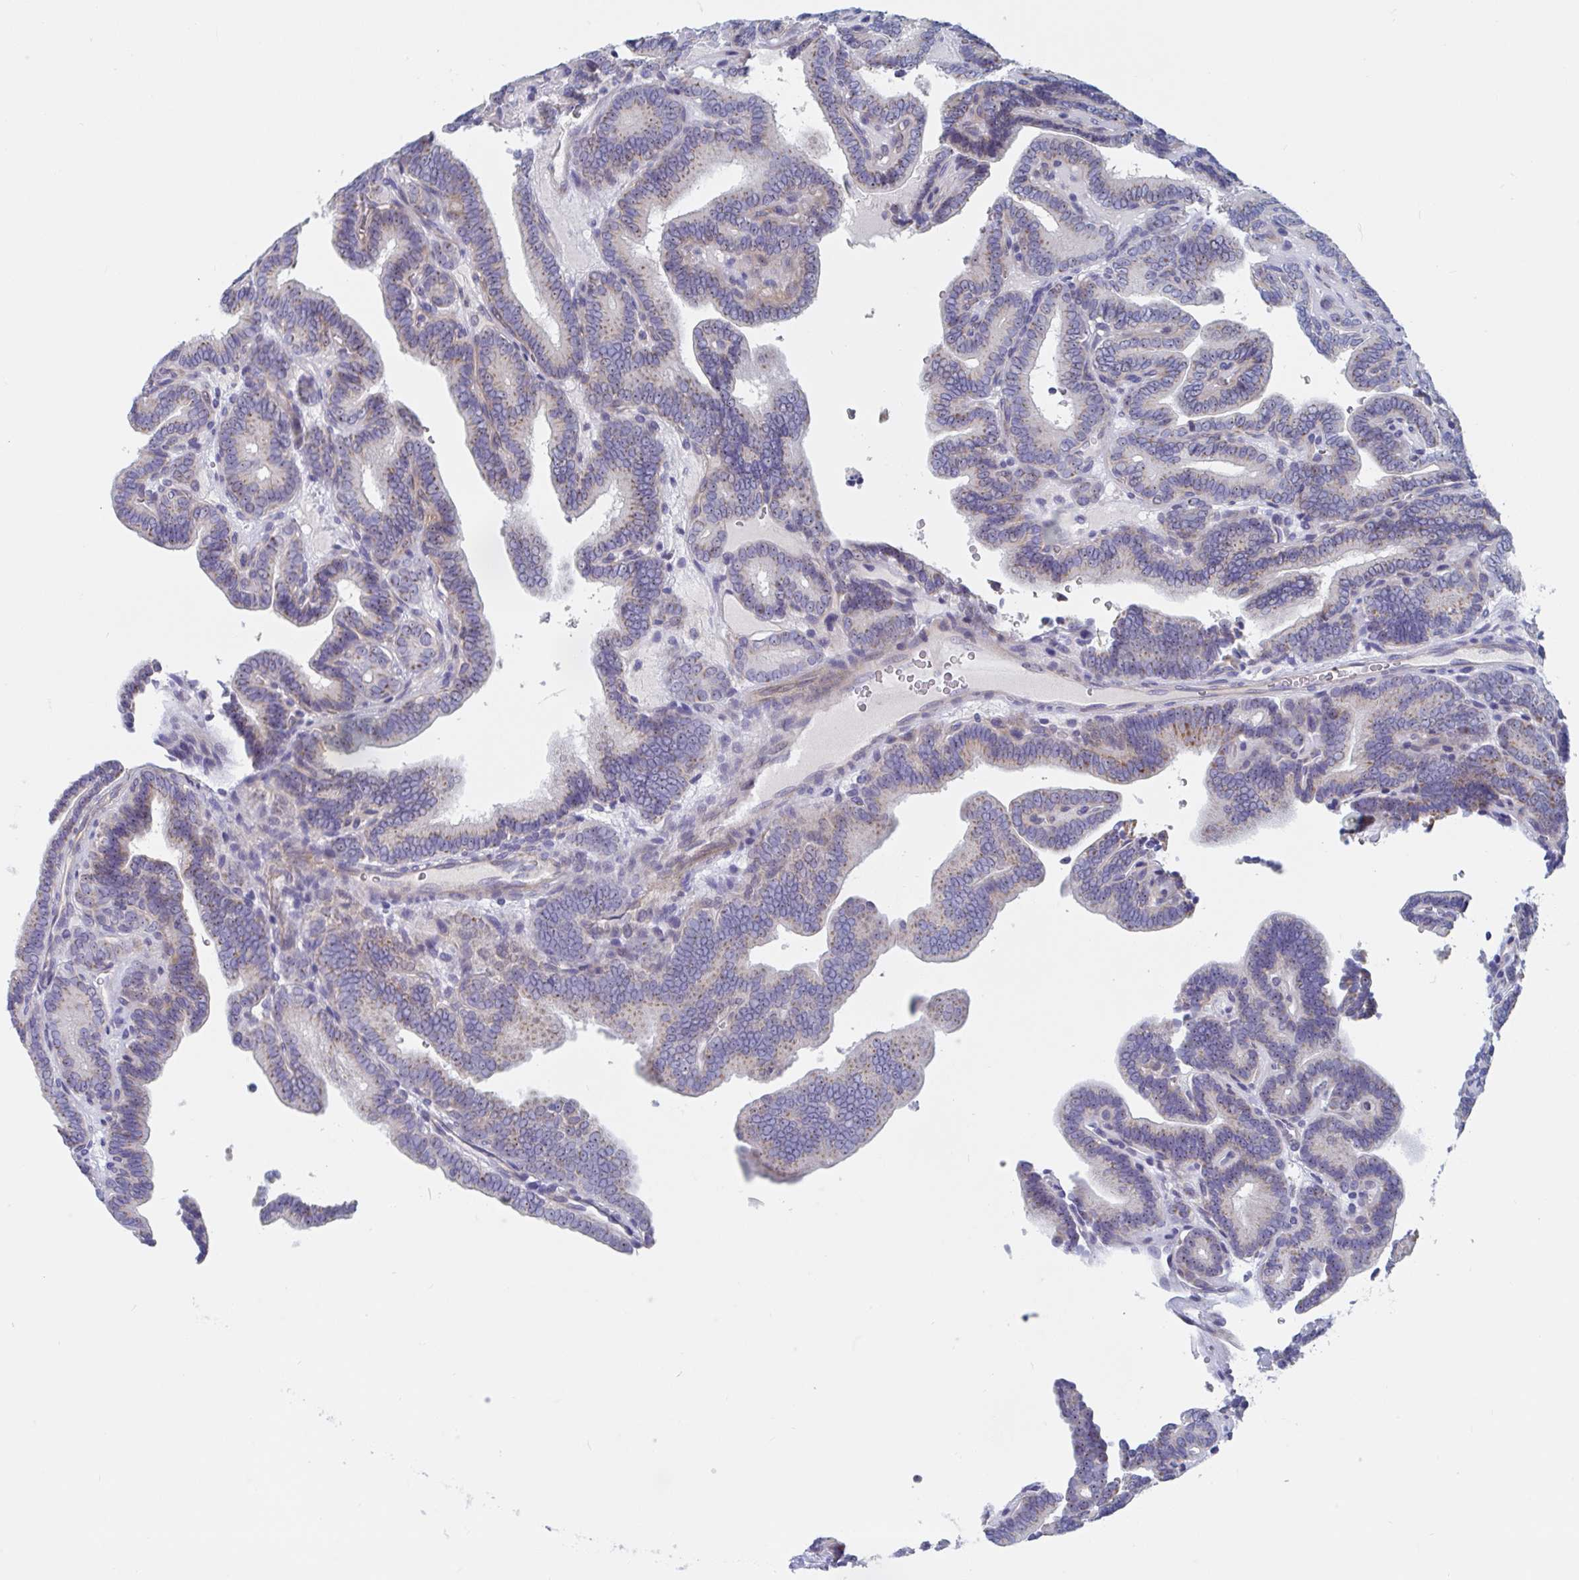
{"staining": {"intensity": "weak", "quantity": "<25%", "location": "cytoplasmic/membranous"}, "tissue": "thyroid cancer", "cell_type": "Tumor cells", "image_type": "cancer", "snomed": [{"axis": "morphology", "description": "Papillary adenocarcinoma, NOS"}, {"axis": "topography", "description": "Thyroid gland"}], "caption": "This is an immunohistochemistry histopathology image of thyroid cancer (papillary adenocarcinoma). There is no staining in tumor cells.", "gene": "MRPL53", "patient": {"sex": "female", "age": 21}}